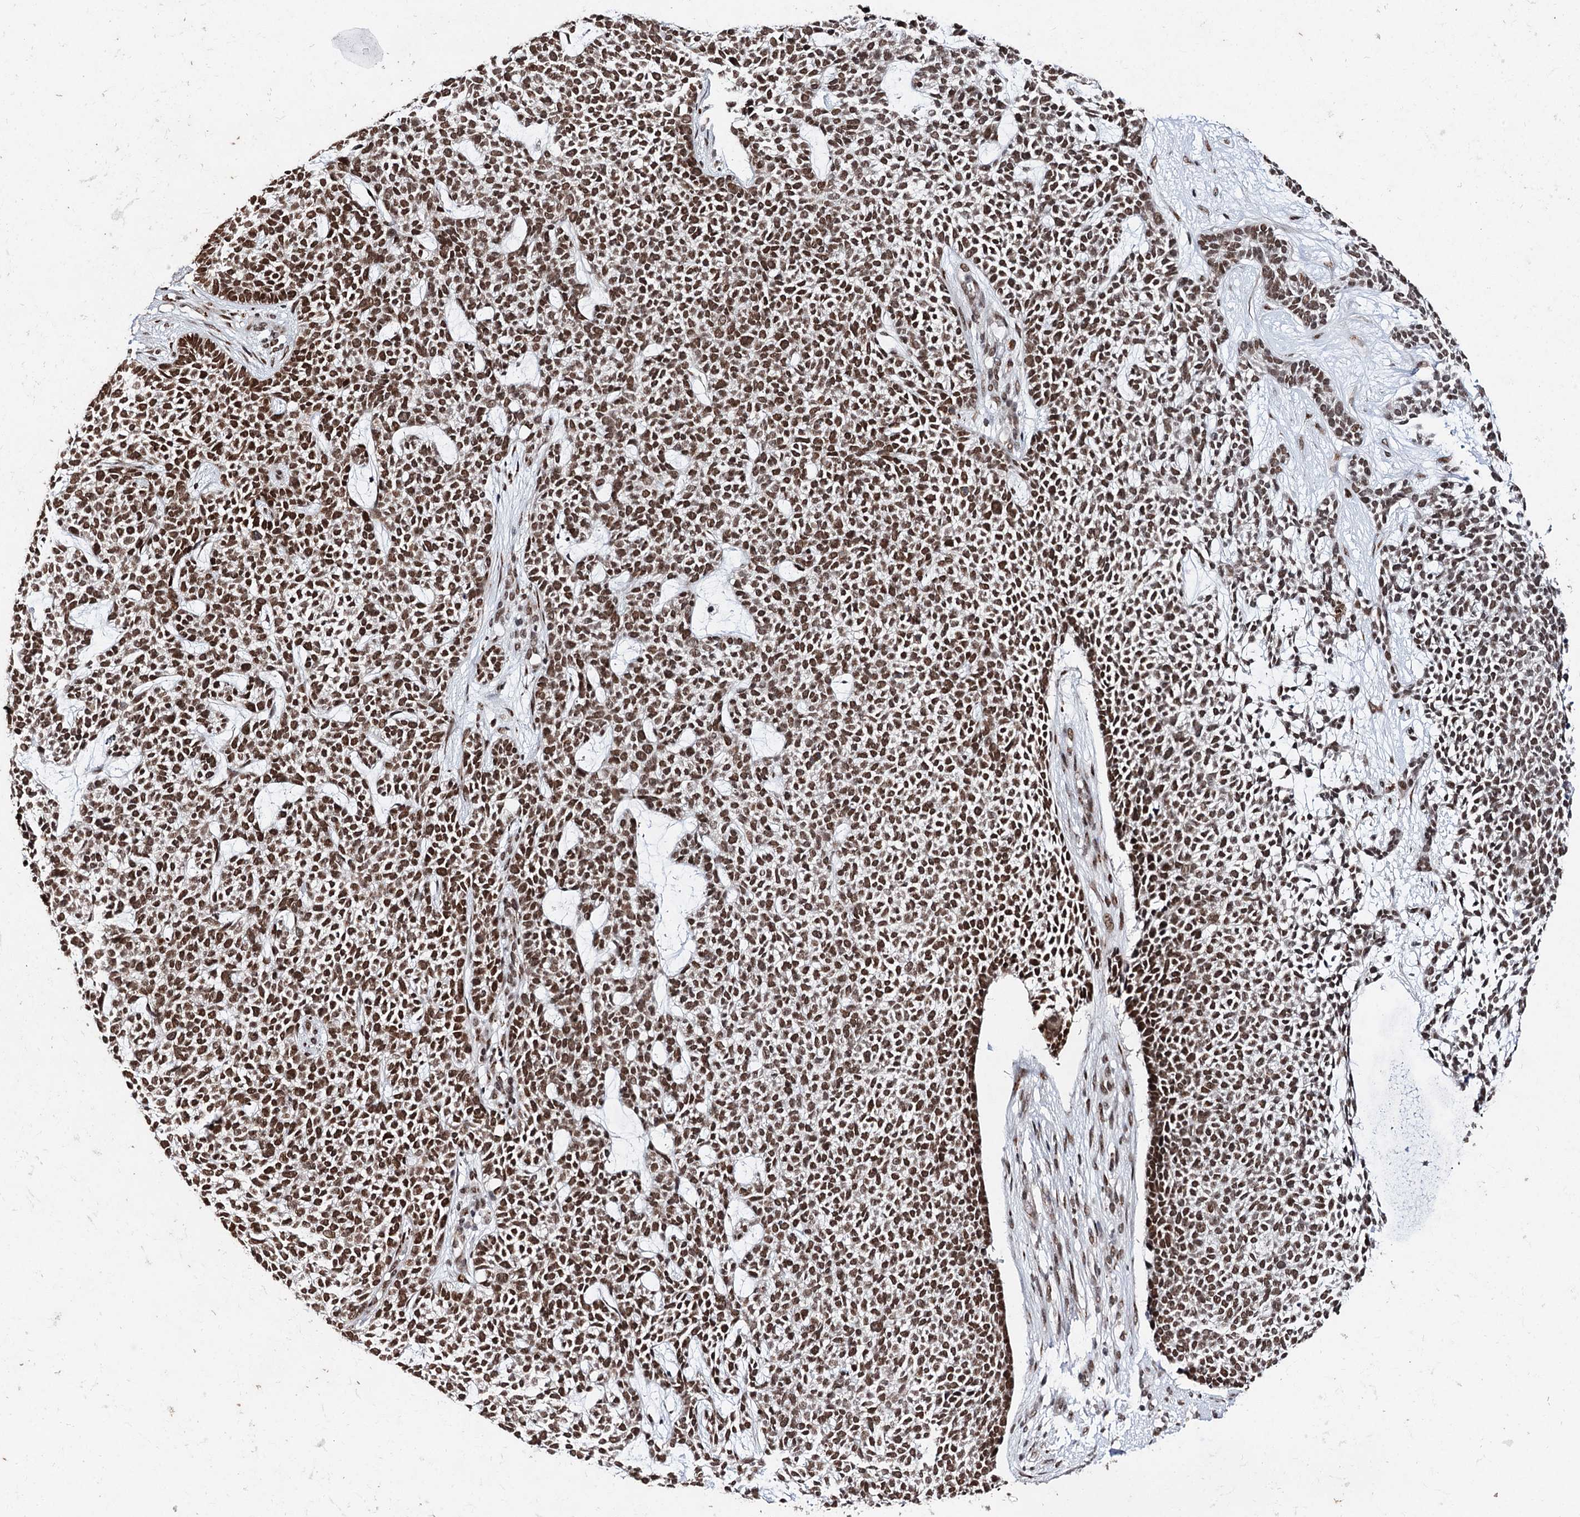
{"staining": {"intensity": "moderate", "quantity": ">75%", "location": "nuclear"}, "tissue": "skin cancer", "cell_type": "Tumor cells", "image_type": "cancer", "snomed": [{"axis": "morphology", "description": "Basal cell carcinoma"}, {"axis": "topography", "description": "Skin"}], "caption": "Basal cell carcinoma (skin) stained with a protein marker exhibits moderate staining in tumor cells.", "gene": "MATR3", "patient": {"sex": "female", "age": 84}}